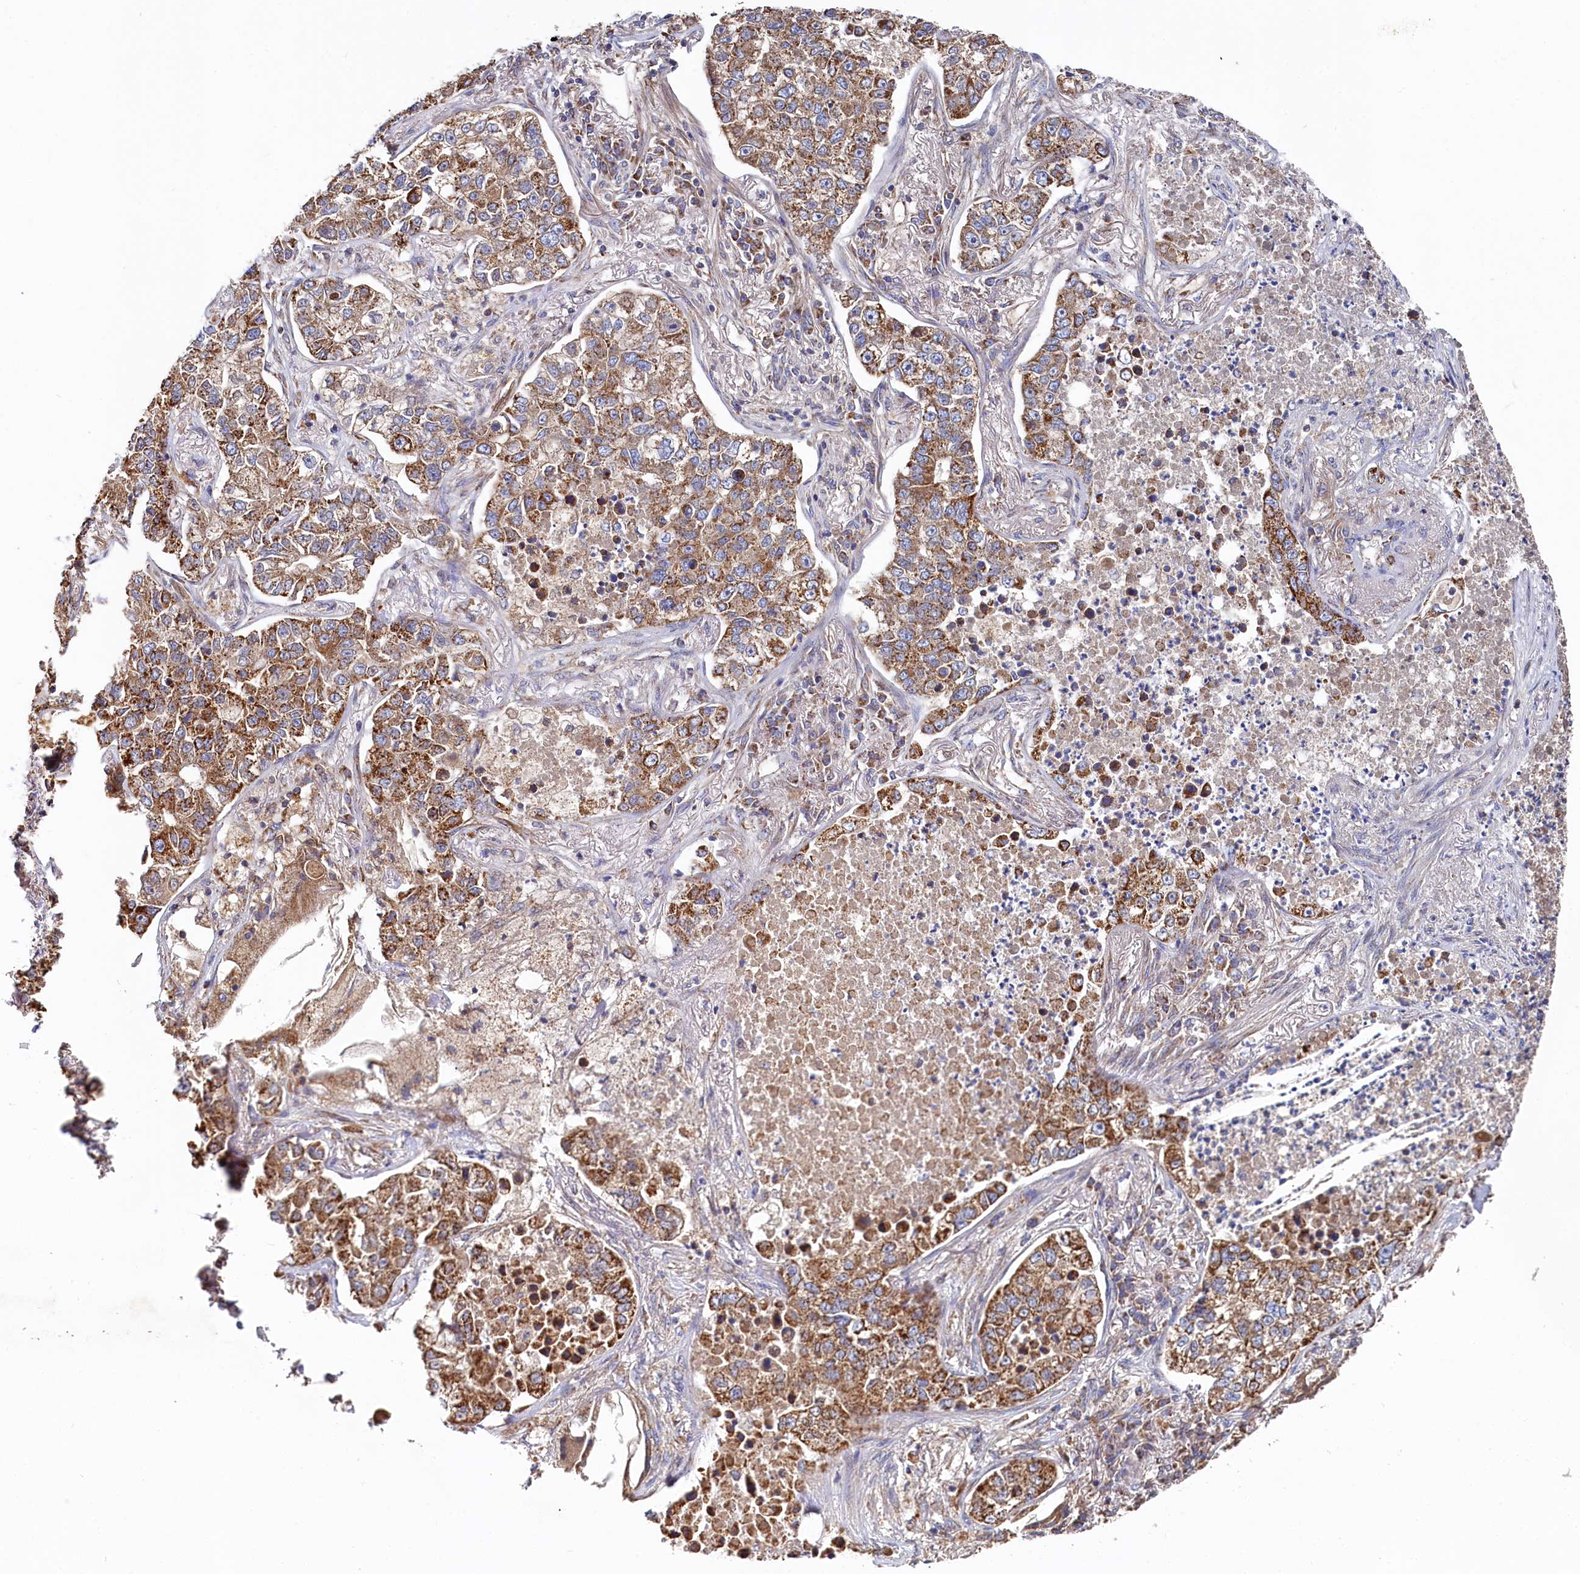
{"staining": {"intensity": "moderate", "quantity": ">75%", "location": "cytoplasmic/membranous"}, "tissue": "lung cancer", "cell_type": "Tumor cells", "image_type": "cancer", "snomed": [{"axis": "morphology", "description": "Adenocarcinoma, NOS"}, {"axis": "topography", "description": "Lung"}], "caption": "Lung cancer stained for a protein reveals moderate cytoplasmic/membranous positivity in tumor cells. The staining was performed using DAB, with brown indicating positive protein expression. Nuclei are stained blue with hematoxylin.", "gene": "HAUS2", "patient": {"sex": "male", "age": 49}}